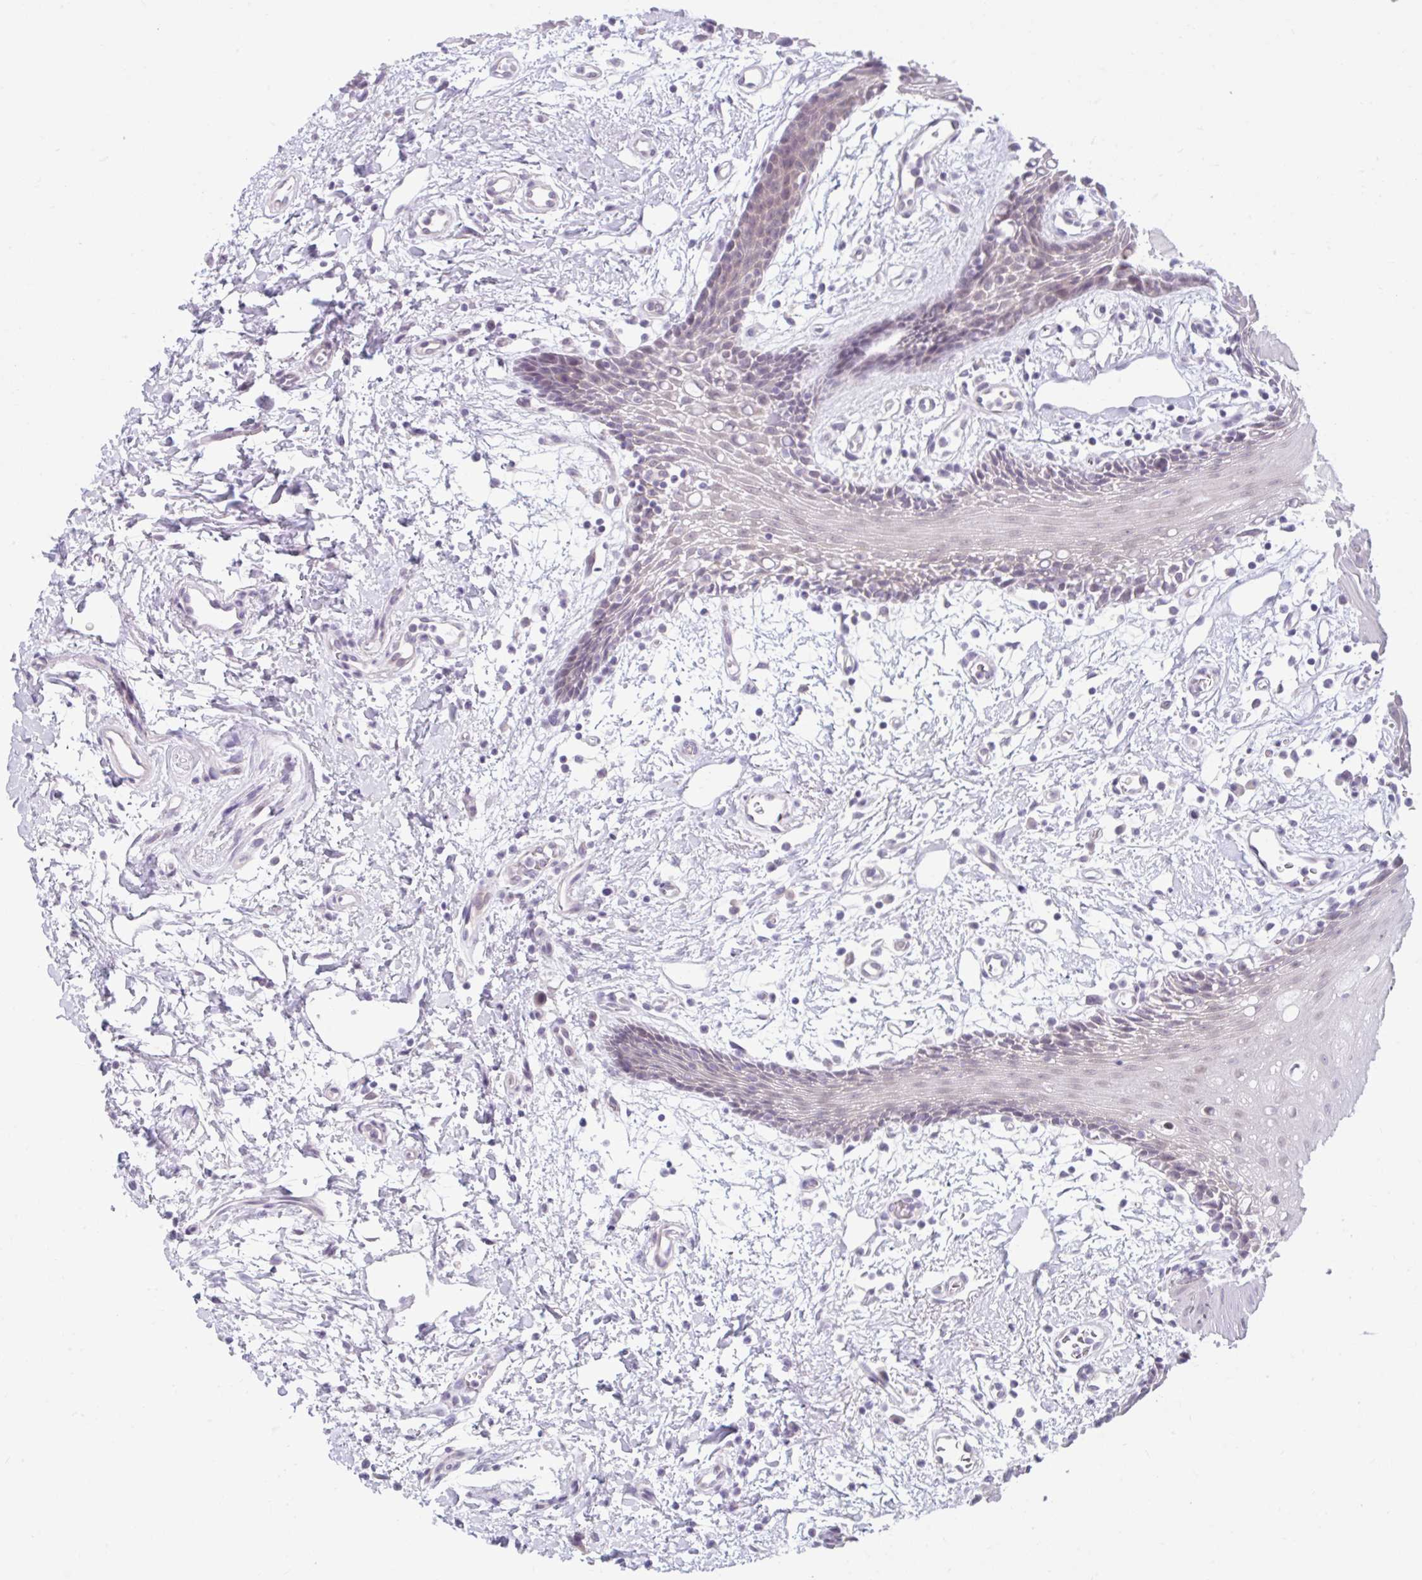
{"staining": {"intensity": "weak", "quantity": "25%-75%", "location": "nuclear"}, "tissue": "oral mucosa", "cell_type": "Squamous epithelial cells", "image_type": "normal", "snomed": [{"axis": "morphology", "description": "Normal tissue, NOS"}, {"axis": "topography", "description": "Oral tissue"}], "caption": "The histopathology image reveals immunohistochemical staining of normal oral mucosa. There is weak nuclear positivity is identified in approximately 25%-75% of squamous epithelial cells. The protein of interest is stained brown, and the nuclei are stained in blue (DAB (3,3'-diaminobenzidine) IHC with brightfield microscopy, high magnification).", "gene": "FAM153A", "patient": {"sex": "female", "age": 59}}